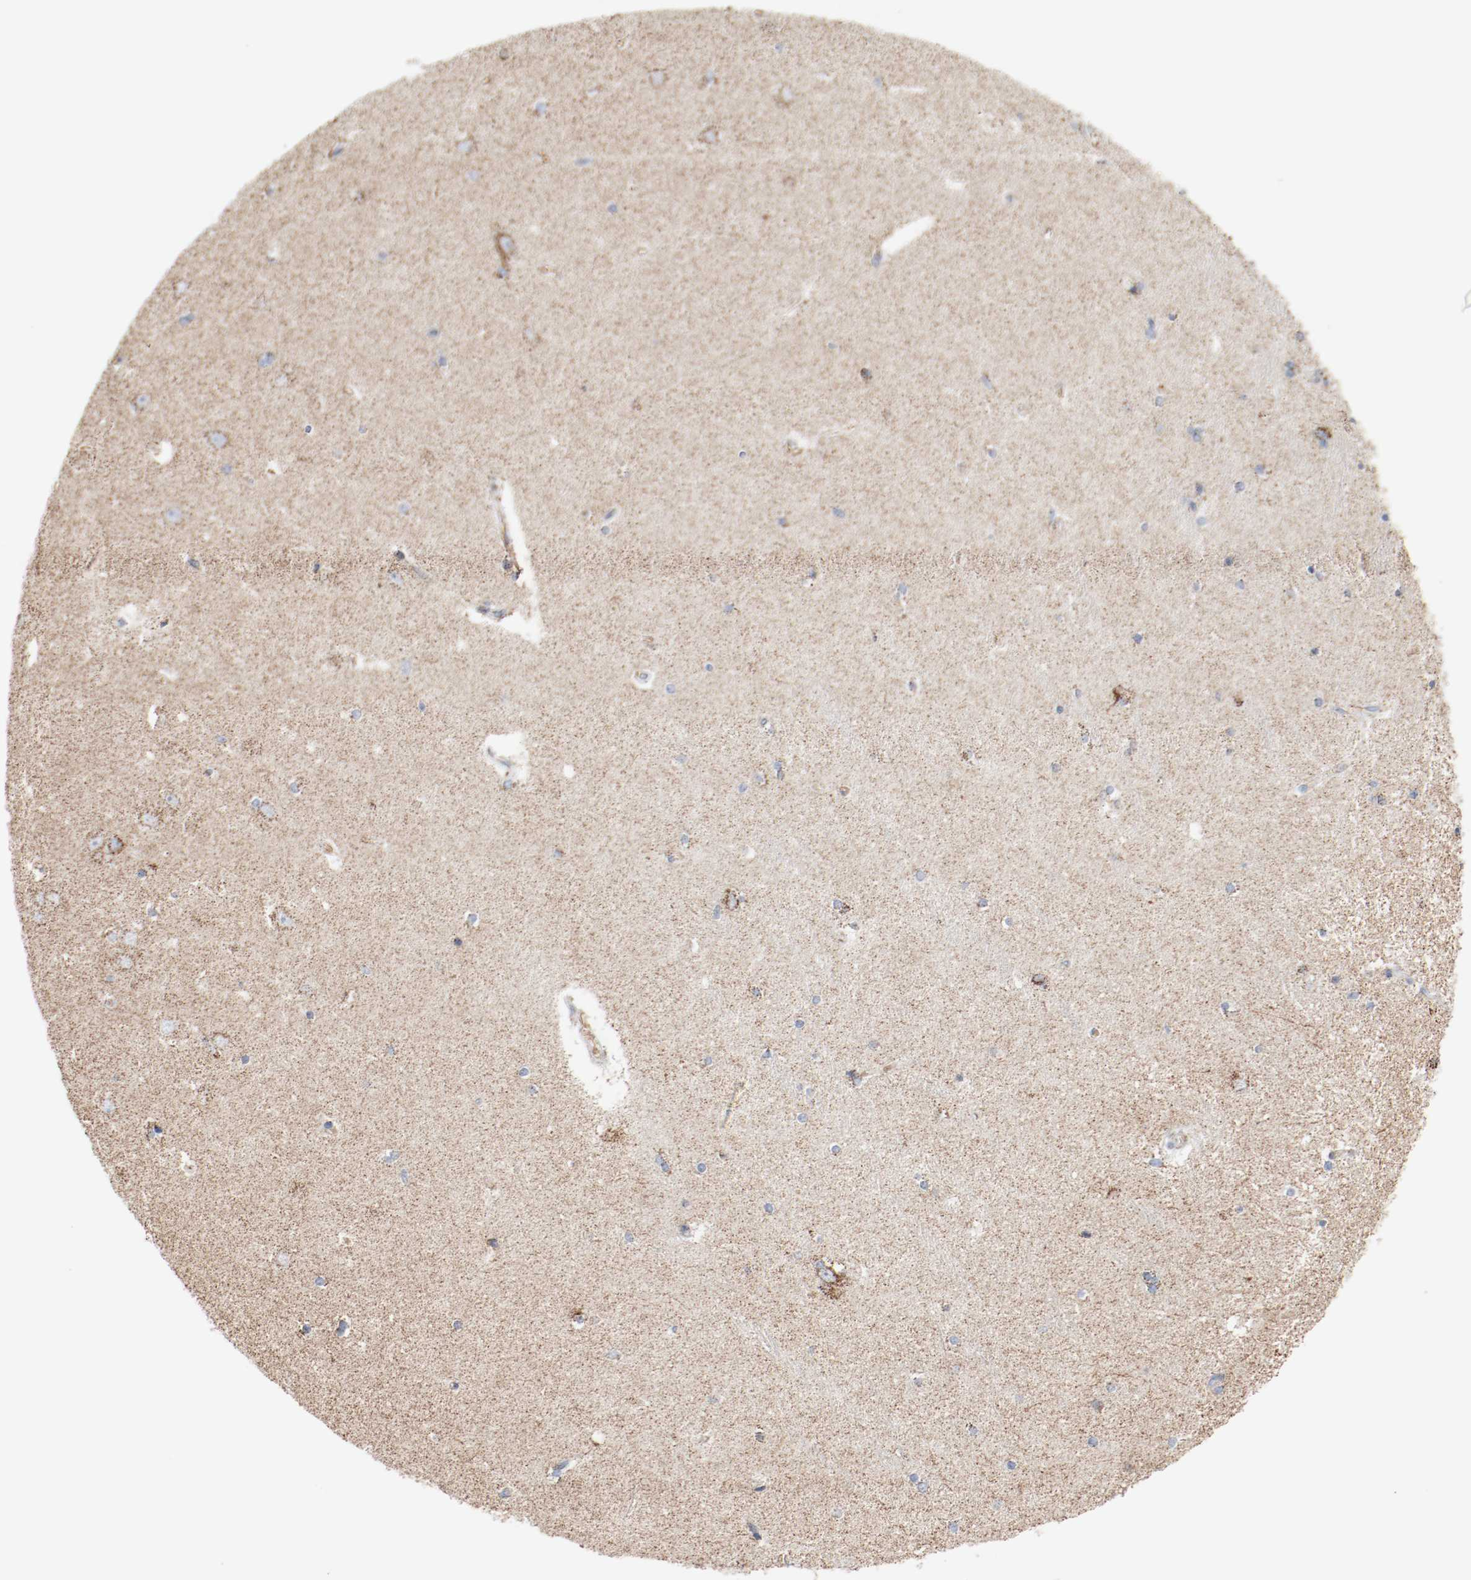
{"staining": {"intensity": "moderate", "quantity": ">75%", "location": "cytoplasmic/membranous"}, "tissue": "hippocampus", "cell_type": "Glial cells", "image_type": "normal", "snomed": [{"axis": "morphology", "description": "Normal tissue, NOS"}, {"axis": "topography", "description": "Hippocampus"}], "caption": "Protein expression analysis of unremarkable human hippocampus reveals moderate cytoplasmic/membranous positivity in about >75% of glial cells. The staining was performed using DAB (3,3'-diaminobenzidine) to visualize the protein expression in brown, while the nuclei were stained in blue with hematoxylin (Magnification: 20x).", "gene": "NDUFB8", "patient": {"sex": "female", "age": 54}}